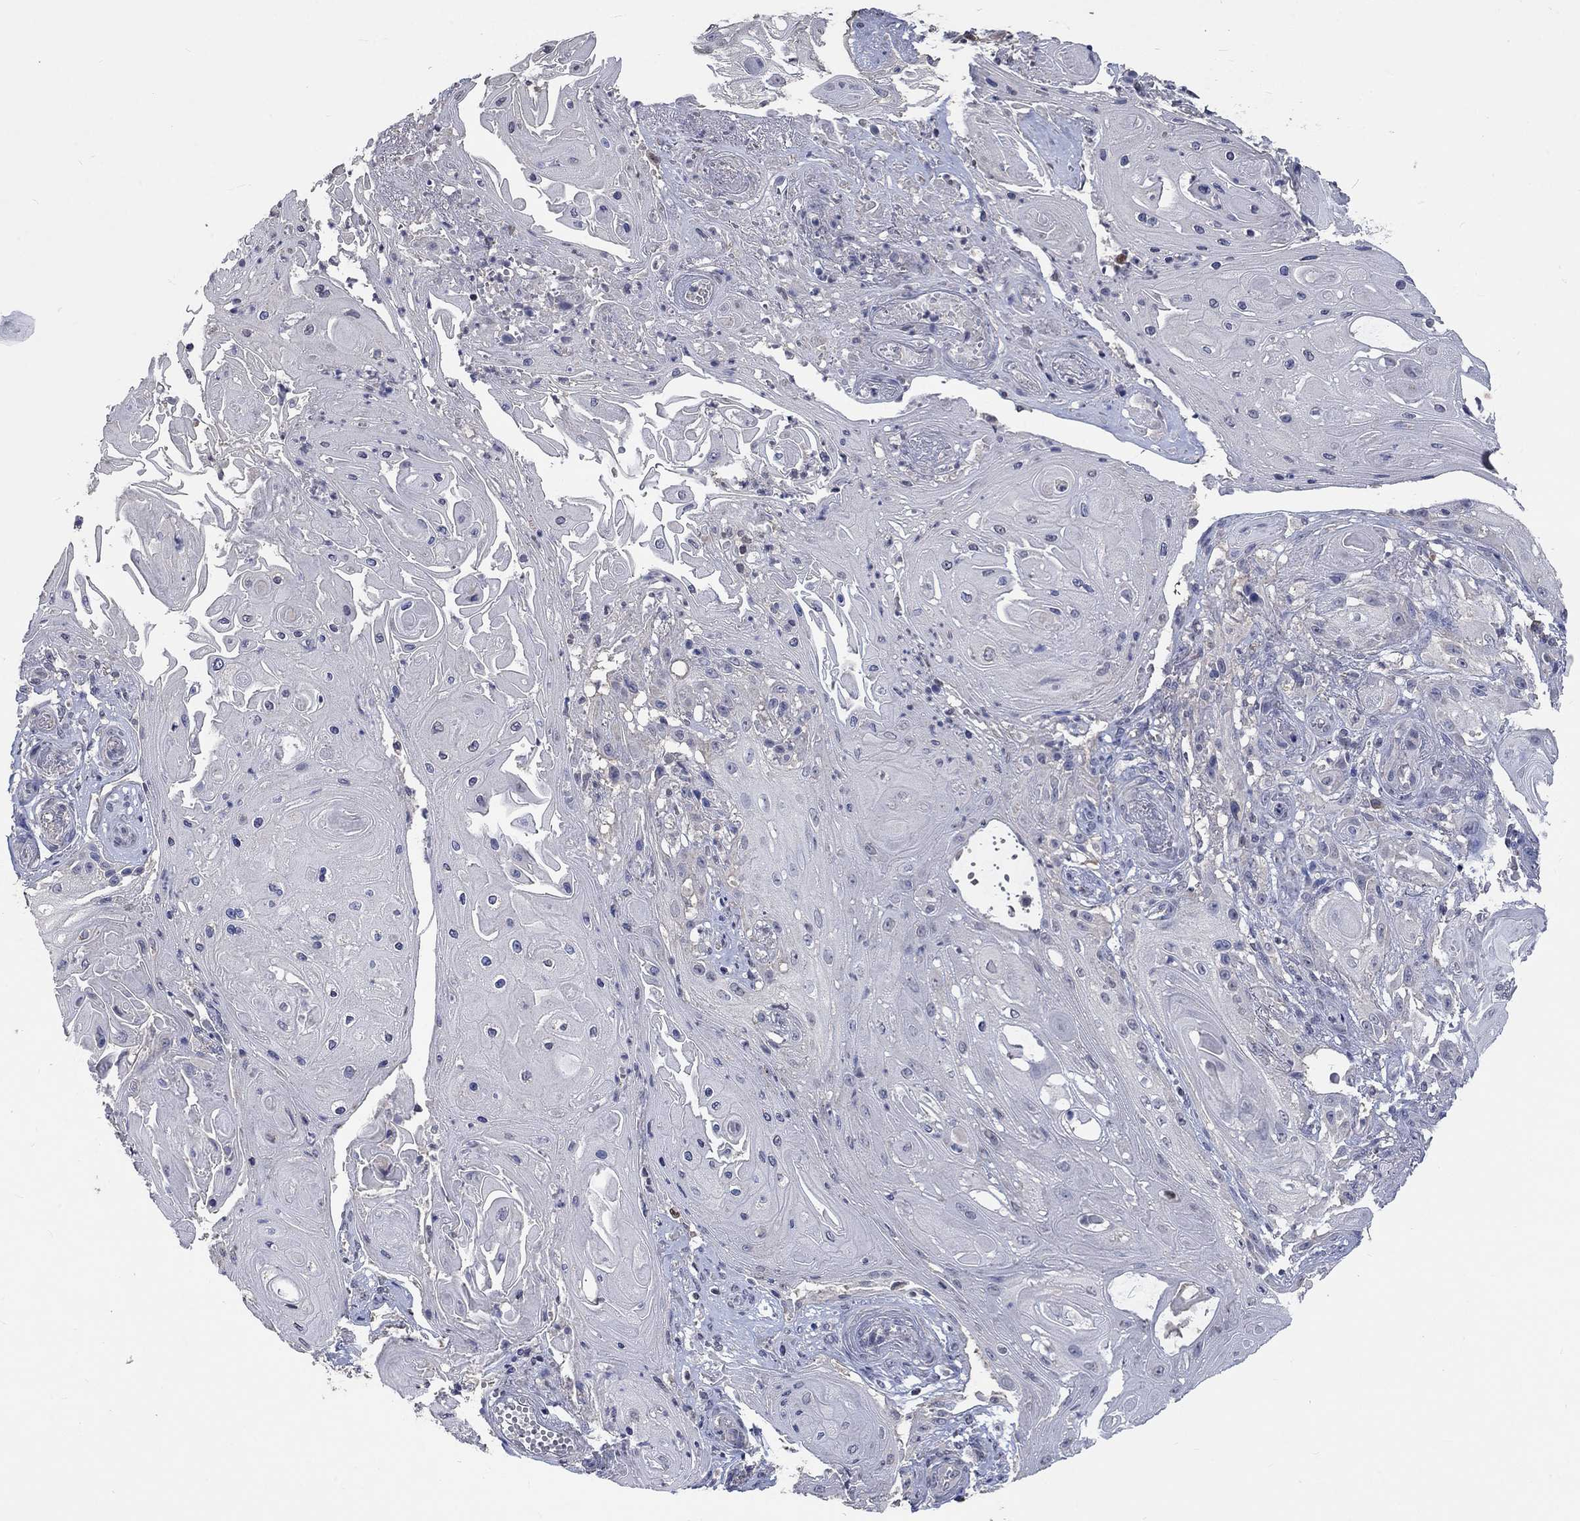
{"staining": {"intensity": "negative", "quantity": "none", "location": "none"}, "tissue": "skin cancer", "cell_type": "Tumor cells", "image_type": "cancer", "snomed": [{"axis": "morphology", "description": "Squamous cell carcinoma, NOS"}, {"axis": "topography", "description": "Skin"}], "caption": "Immunohistochemistry of human skin cancer (squamous cell carcinoma) exhibits no positivity in tumor cells.", "gene": "ZBTB18", "patient": {"sex": "male", "age": 62}}